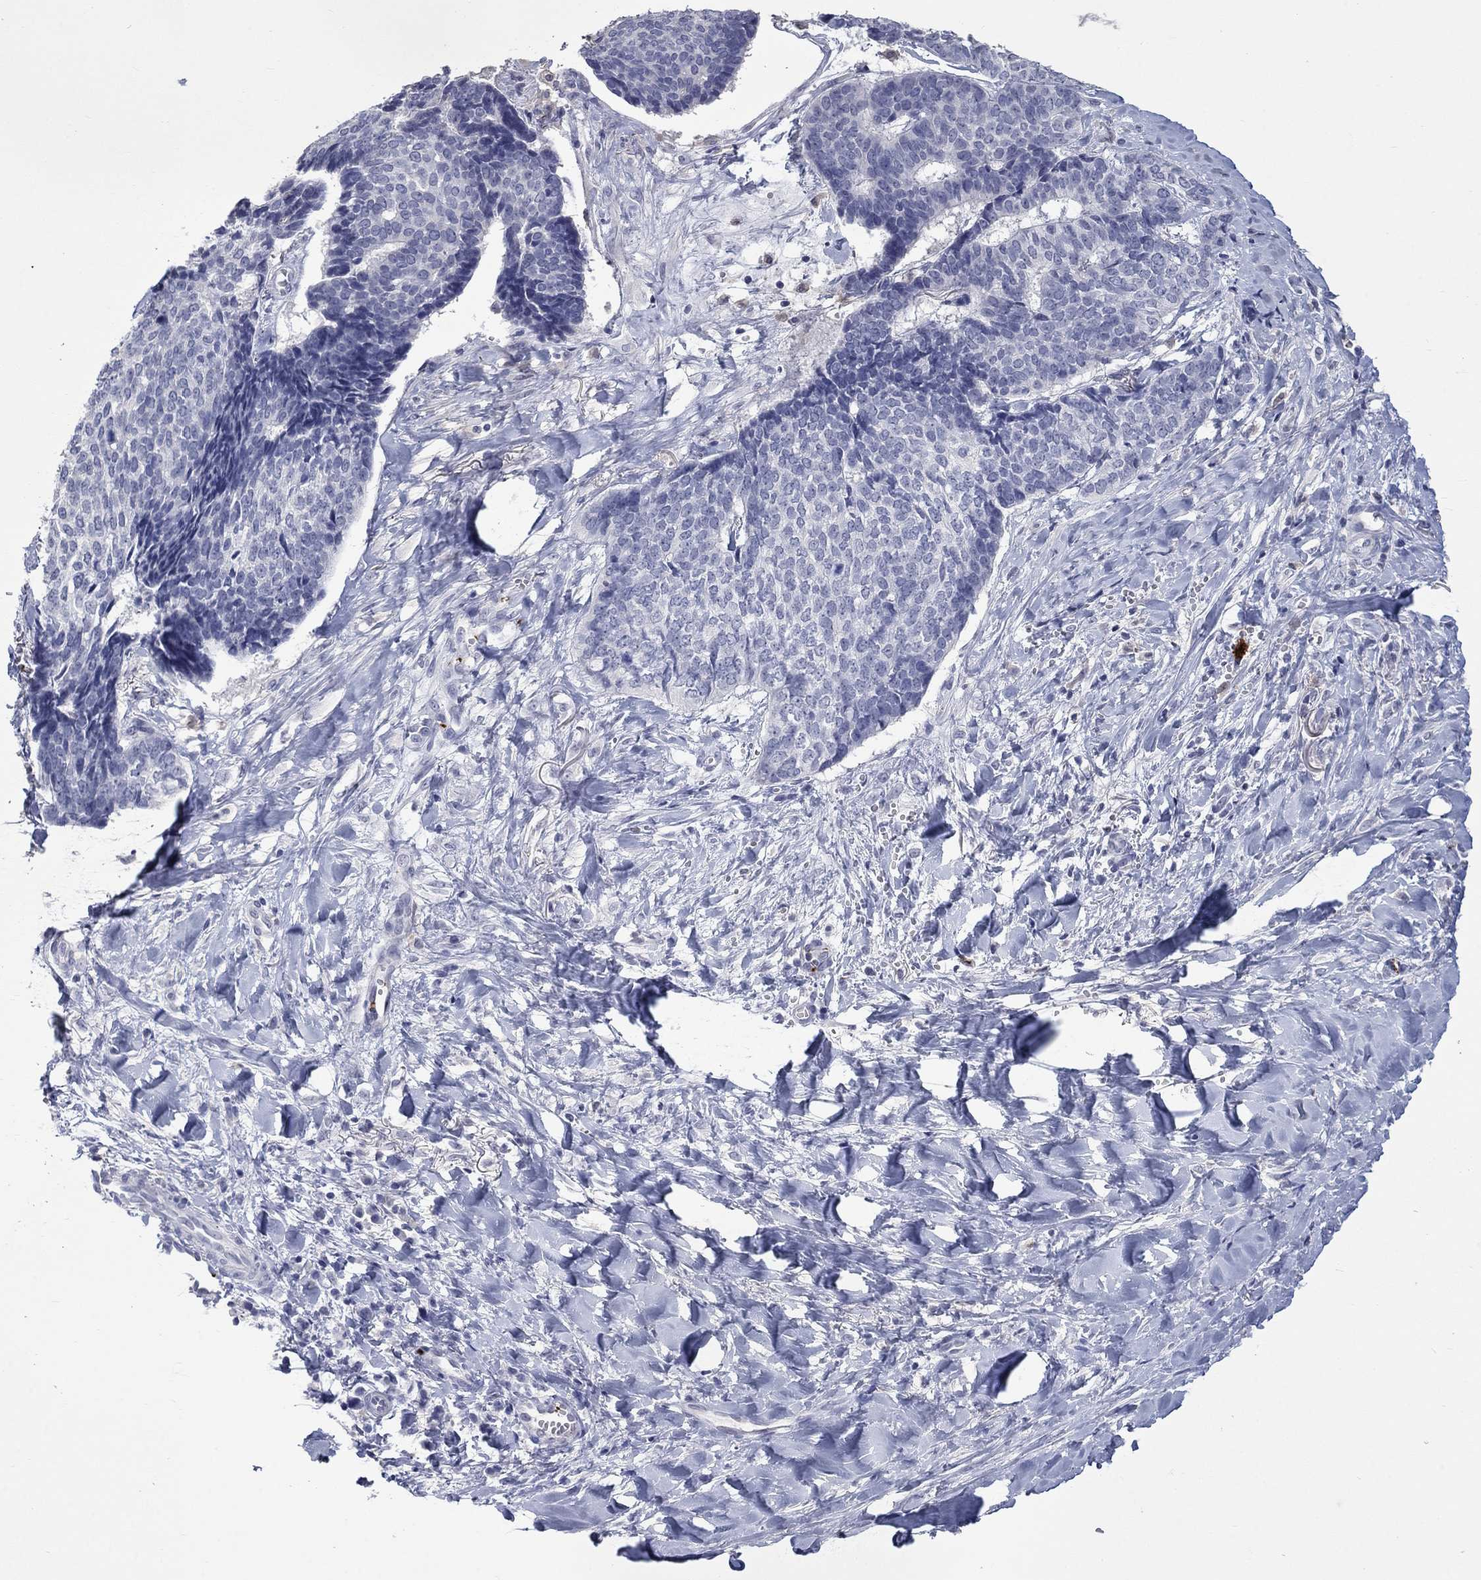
{"staining": {"intensity": "negative", "quantity": "none", "location": "none"}, "tissue": "skin cancer", "cell_type": "Tumor cells", "image_type": "cancer", "snomed": [{"axis": "morphology", "description": "Basal cell carcinoma"}, {"axis": "topography", "description": "Skin"}], "caption": "Immunohistochemical staining of human basal cell carcinoma (skin) demonstrates no significant staining in tumor cells.", "gene": "PLEK", "patient": {"sex": "male", "age": 86}}